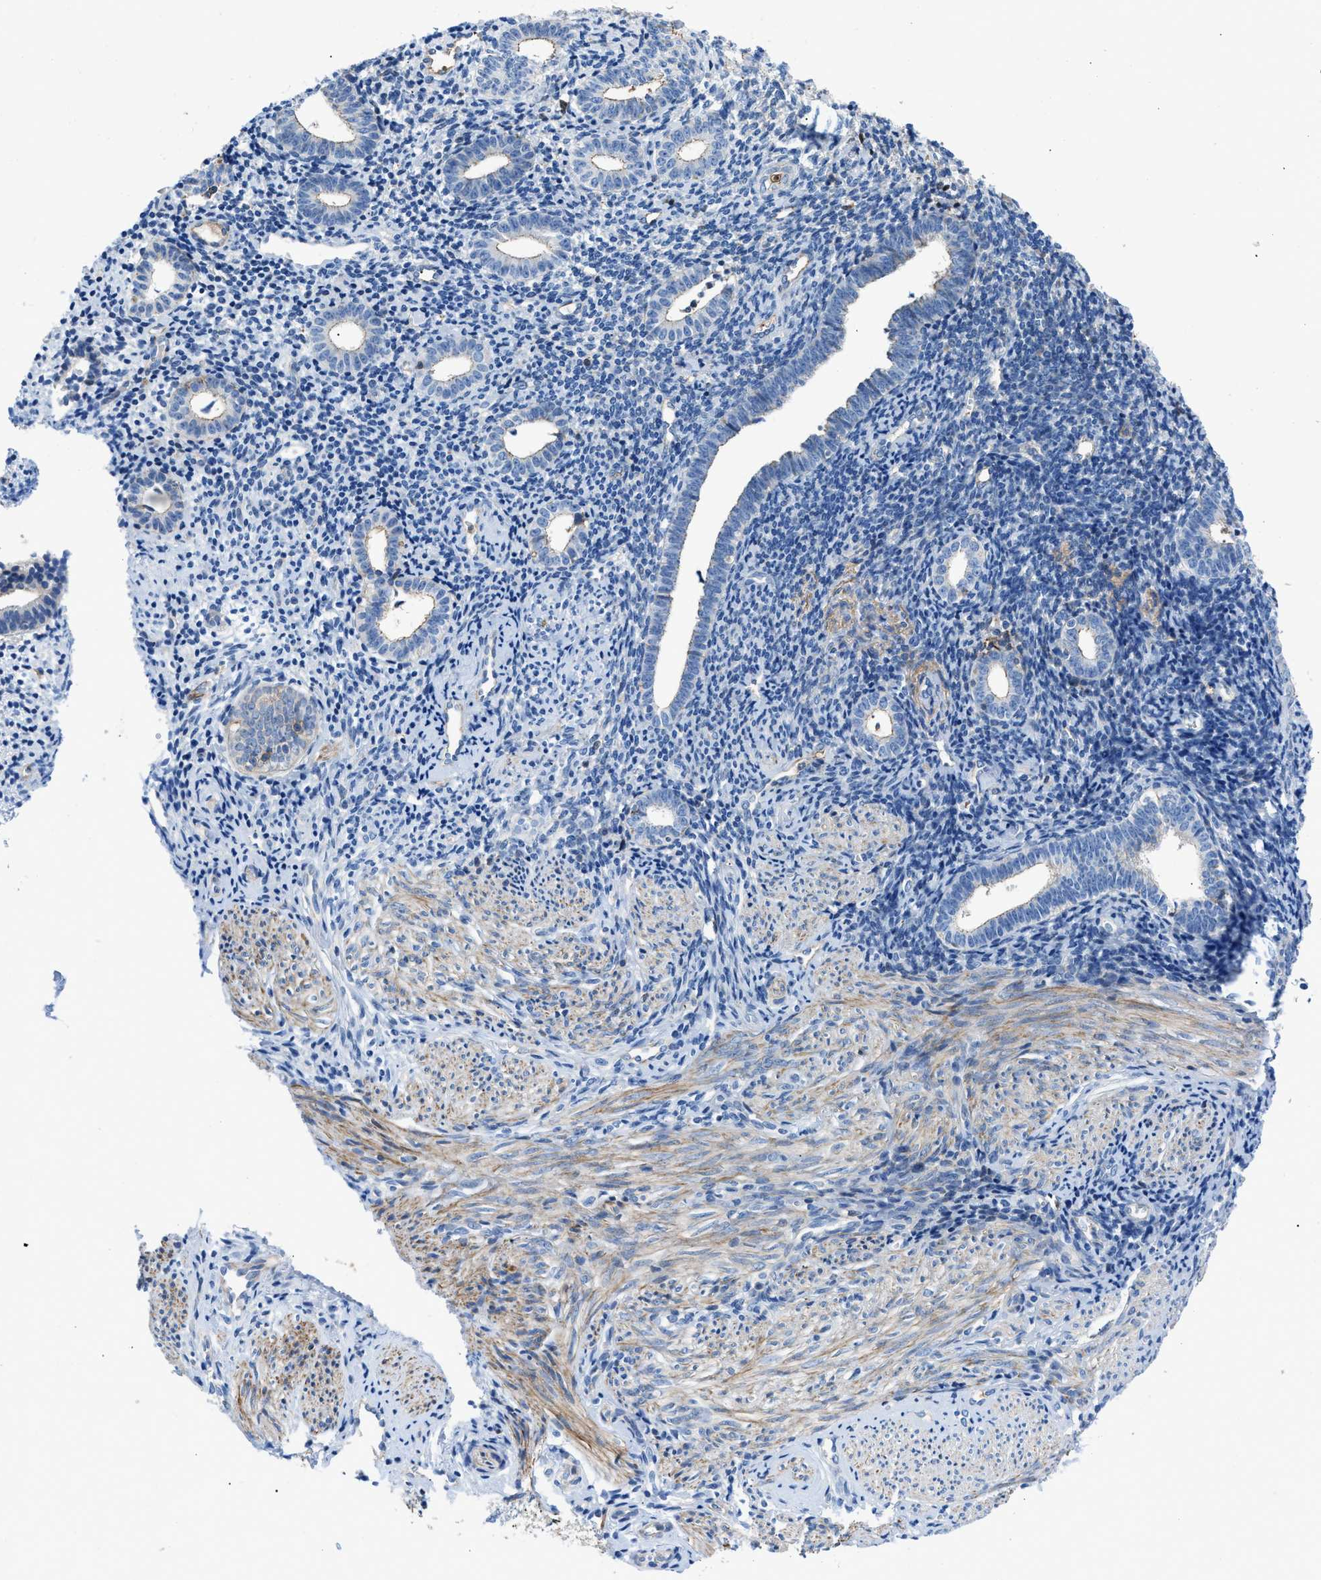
{"staining": {"intensity": "negative", "quantity": "none", "location": "none"}, "tissue": "endometrium", "cell_type": "Cells in endometrial stroma", "image_type": "normal", "snomed": [{"axis": "morphology", "description": "Normal tissue, NOS"}, {"axis": "topography", "description": "Endometrium"}], "caption": "Human endometrium stained for a protein using IHC displays no staining in cells in endometrial stroma.", "gene": "ATP6V0D1", "patient": {"sex": "female", "age": 50}}